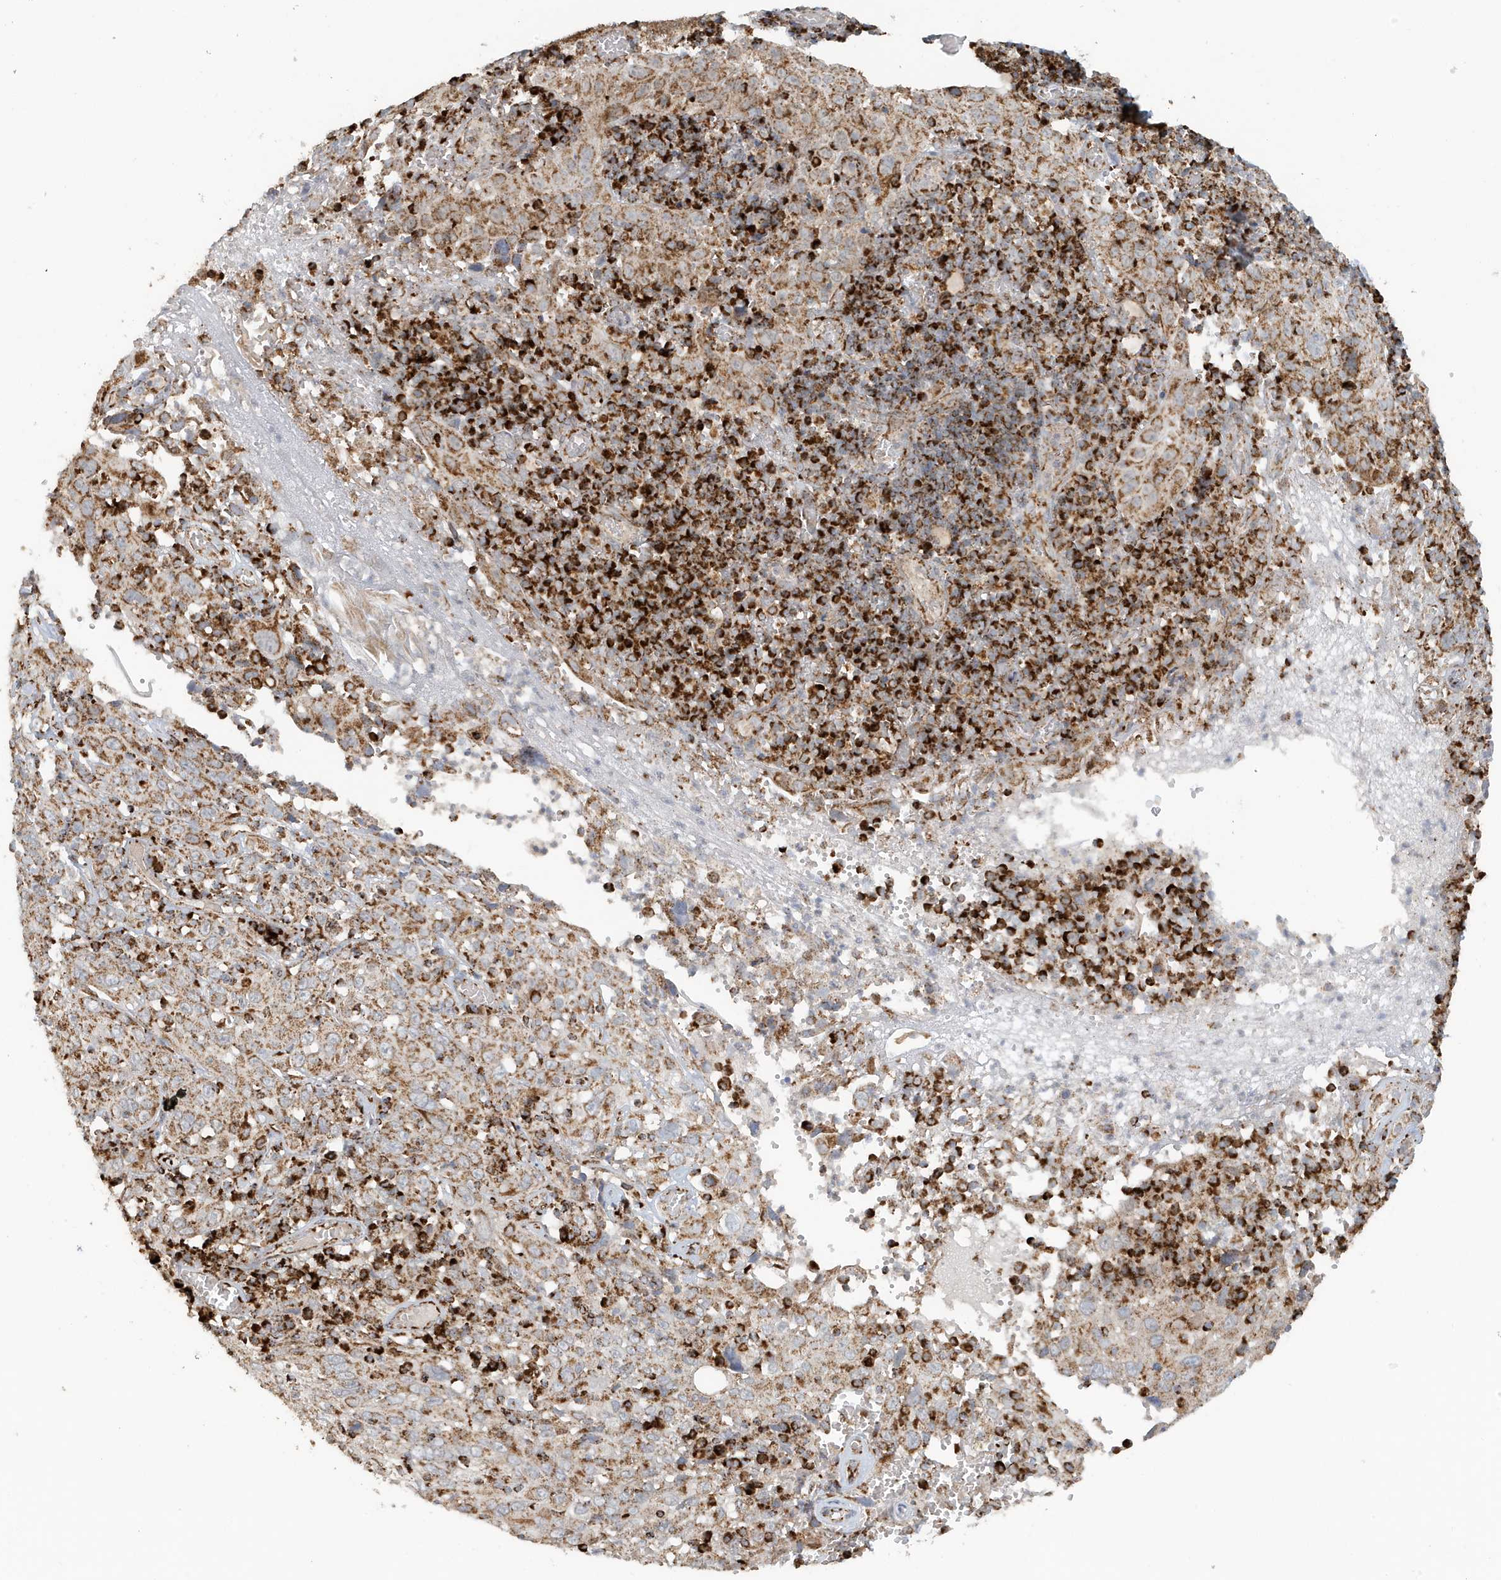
{"staining": {"intensity": "moderate", "quantity": ">75%", "location": "cytoplasmic/membranous"}, "tissue": "cervical cancer", "cell_type": "Tumor cells", "image_type": "cancer", "snomed": [{"axis": "morphology", "description": "Squamous cell carcinoma, NOS"}, {"axis": "topography", "description": "Cervix"}], "caption": "Moderate cytoplasmic/membranous expression is identified in about >75% of tumor cells in squamous cell carcinoma (cervical).", "gene": "MAN1A1", "patient": {"sex": "female", "age": 46}}